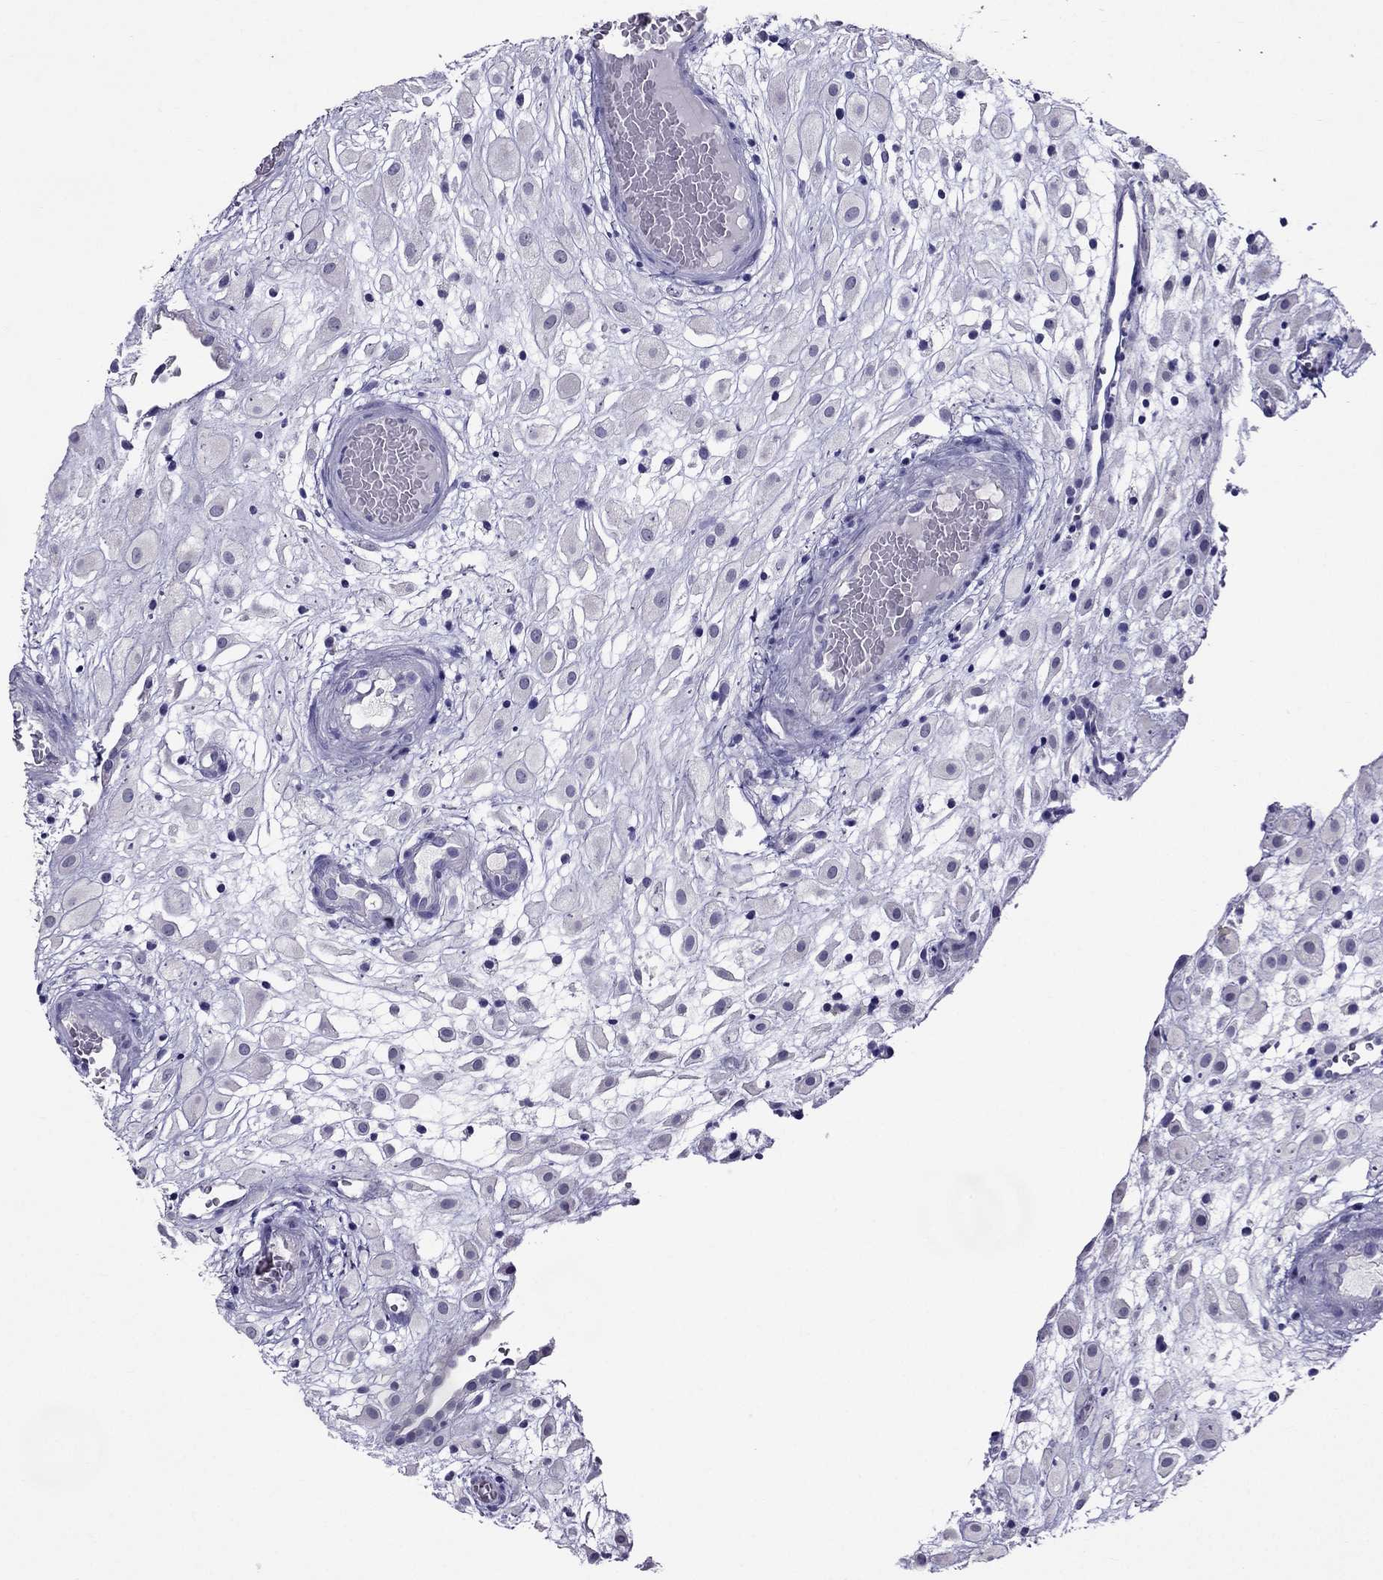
{"staining": {"intensity": "negative", "quantity": "none", "location": "none"}, "tissue": "placenta", "cell_type": "Decidual cells", "image_type": "normal", "snomed": [{"axis": "morphology", "description": "Normal tissue, NOS"}, {"axis": "topography", "description": "Placenta"}], "caption": "IHC image of unremarkable placenta: human placenta stained with DAB reveals no significant protein expression in decidual cells.", "gene": "ZNF541", "patient": {"sex": "female", "age": 24}}